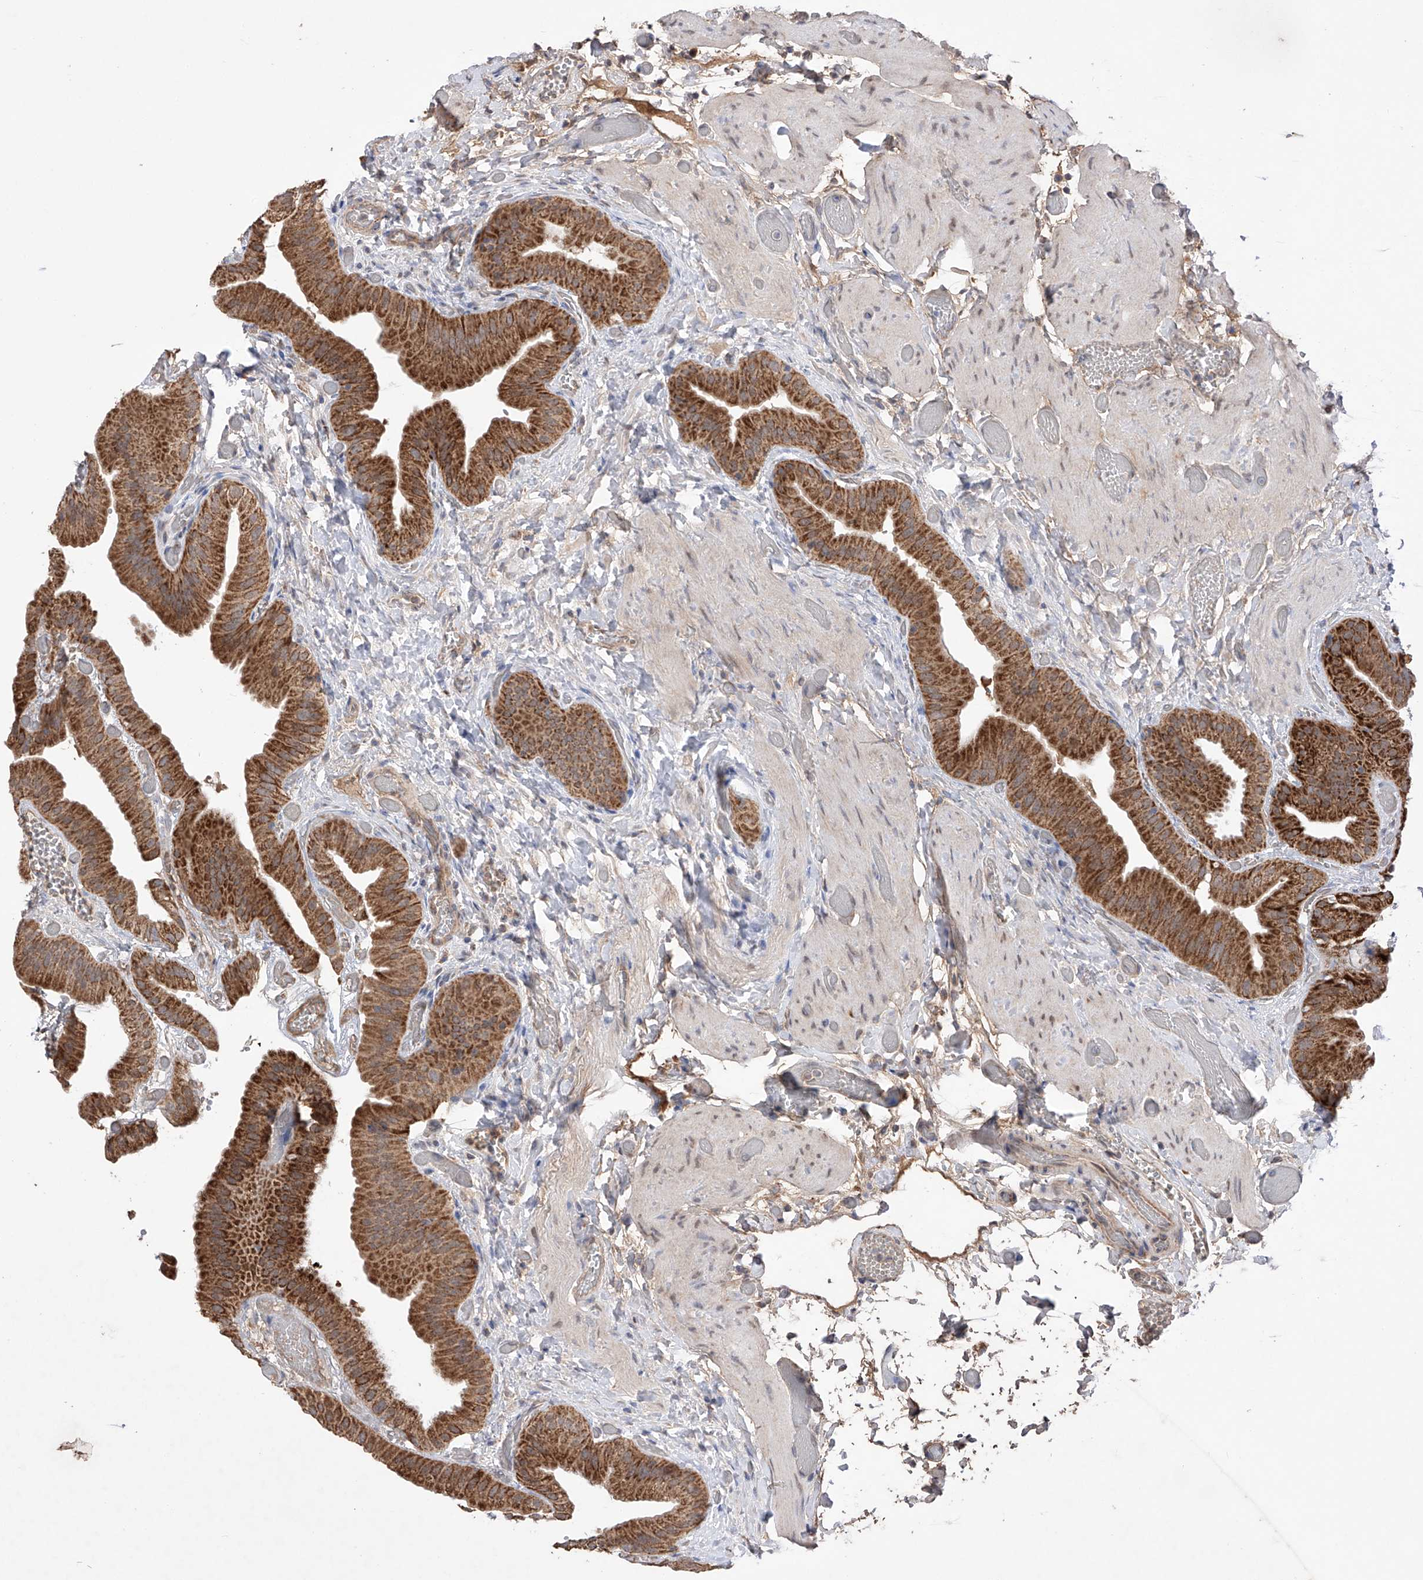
{"staining": {"intensity": "strong", "quantity": ">75%", "location": "cytoplasmic/membranous"}, "tissue": "gallbladder", "cell_type": "Glandular cells", "image_type": "normal", "snomed": [{"axis": "morphology", "description": "Normal tissue, NOS"}, {"axis": "topography", "description": "Gallbladder"}], "caption": "A brown stain shows strong cytoplasmic/membranous staining of a protein in glandular cells of benign gallbladder.", "gene": "SDHAF4", "patient": {"sex": "female", "age": 64}}